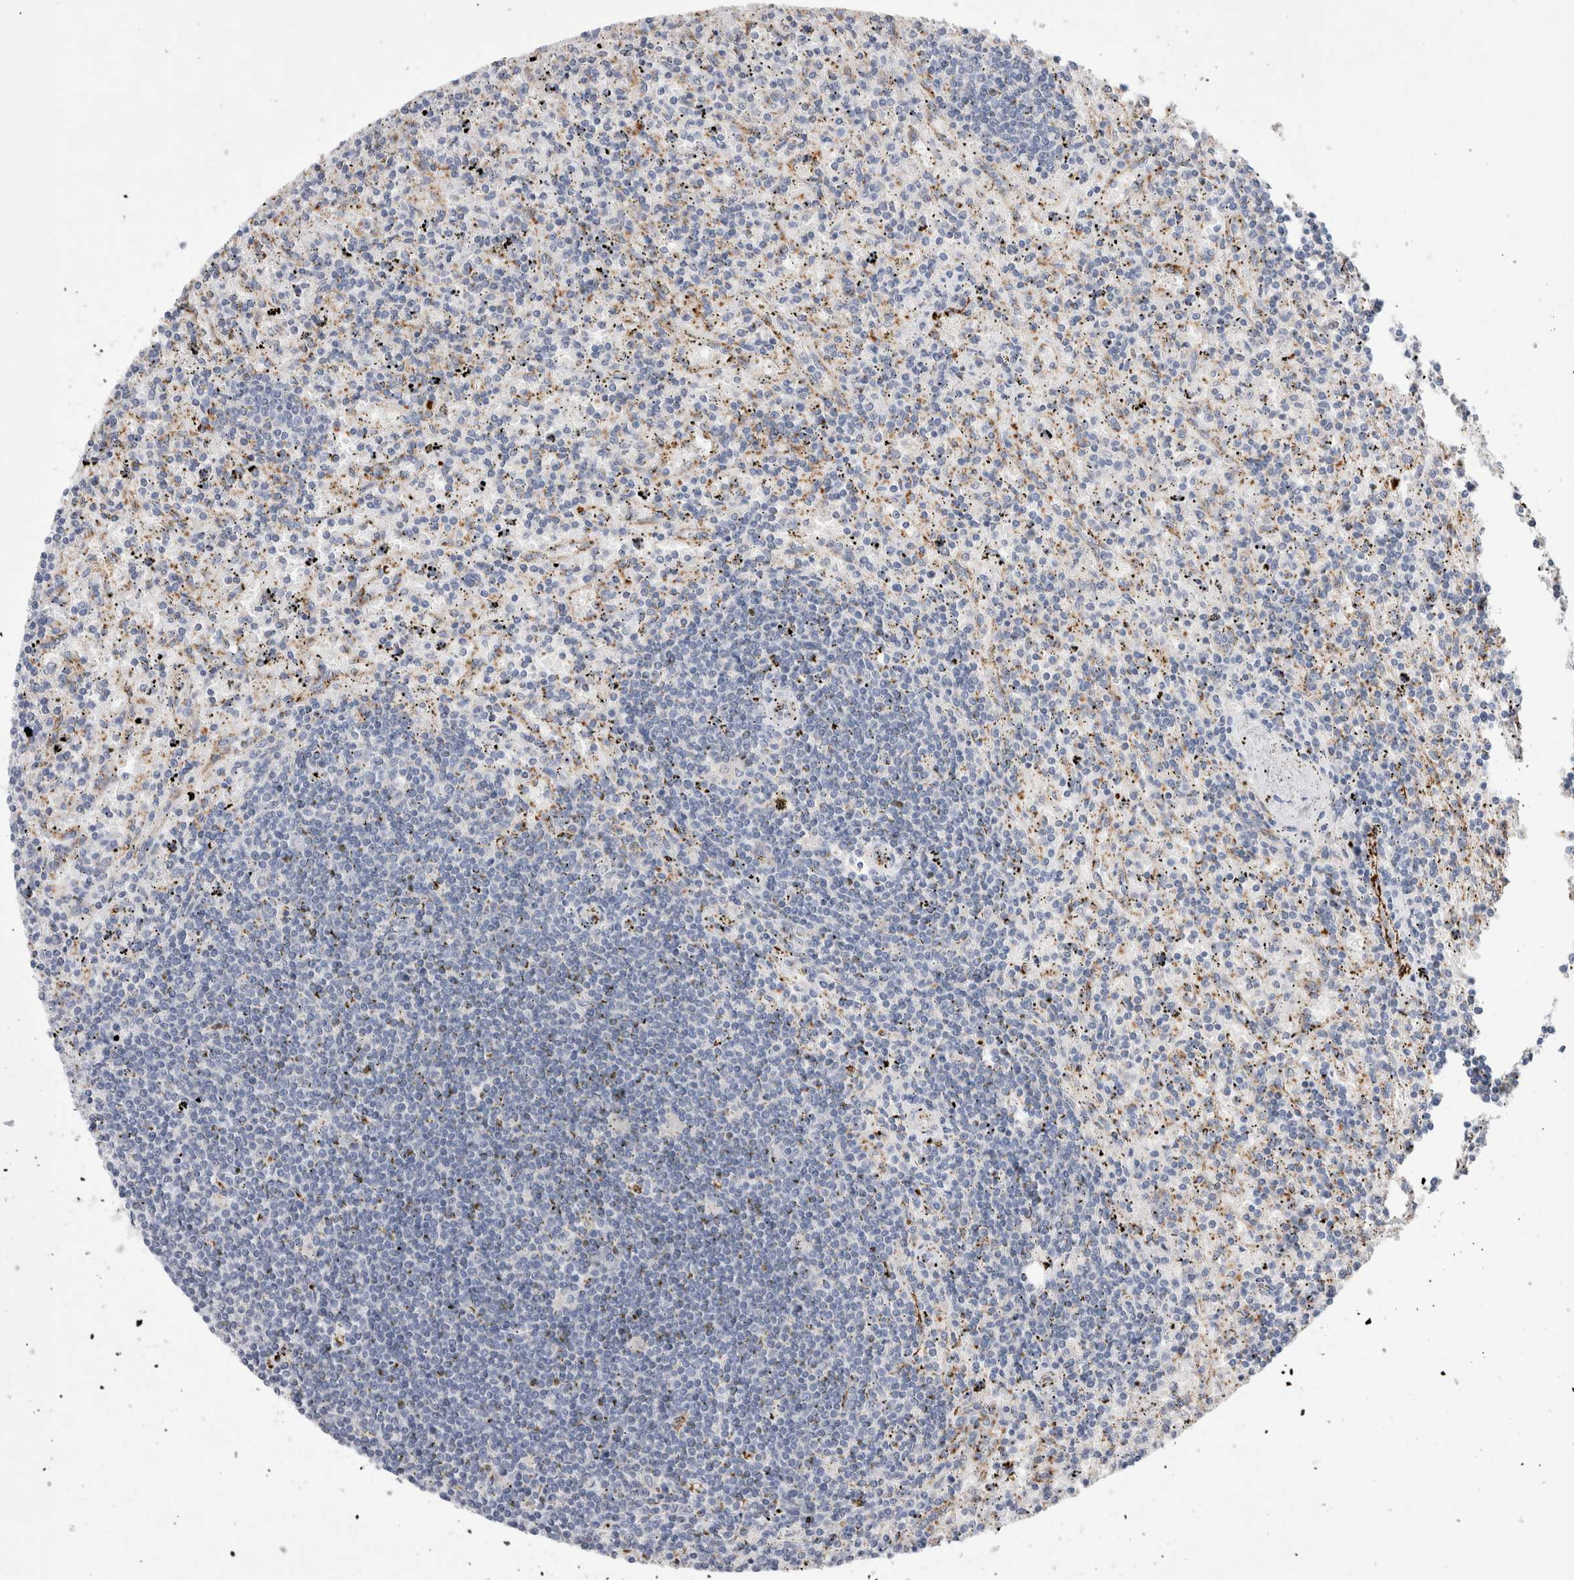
{"staining": {"intensity": "negative", "quantity": "none", "location": "none"}, "tissue": "lymphoma", "cell_type": "Tumor cells", "image_type": "cancer", "snomed": [{"axis": "morphology", "description": "Malignant lymphoma, non-Hodgkin's type, Low grade"}, {"axis": "topography", "description": "Spleen"}], "caption": "IHC image of human malignant lymphoma, non-Hodgkin's type (low-grade) stained for a protein (brown), which shows no positivity in tumor cells.", "gene": "IARS2", "patient": {"sex": "male", "age": 76}}